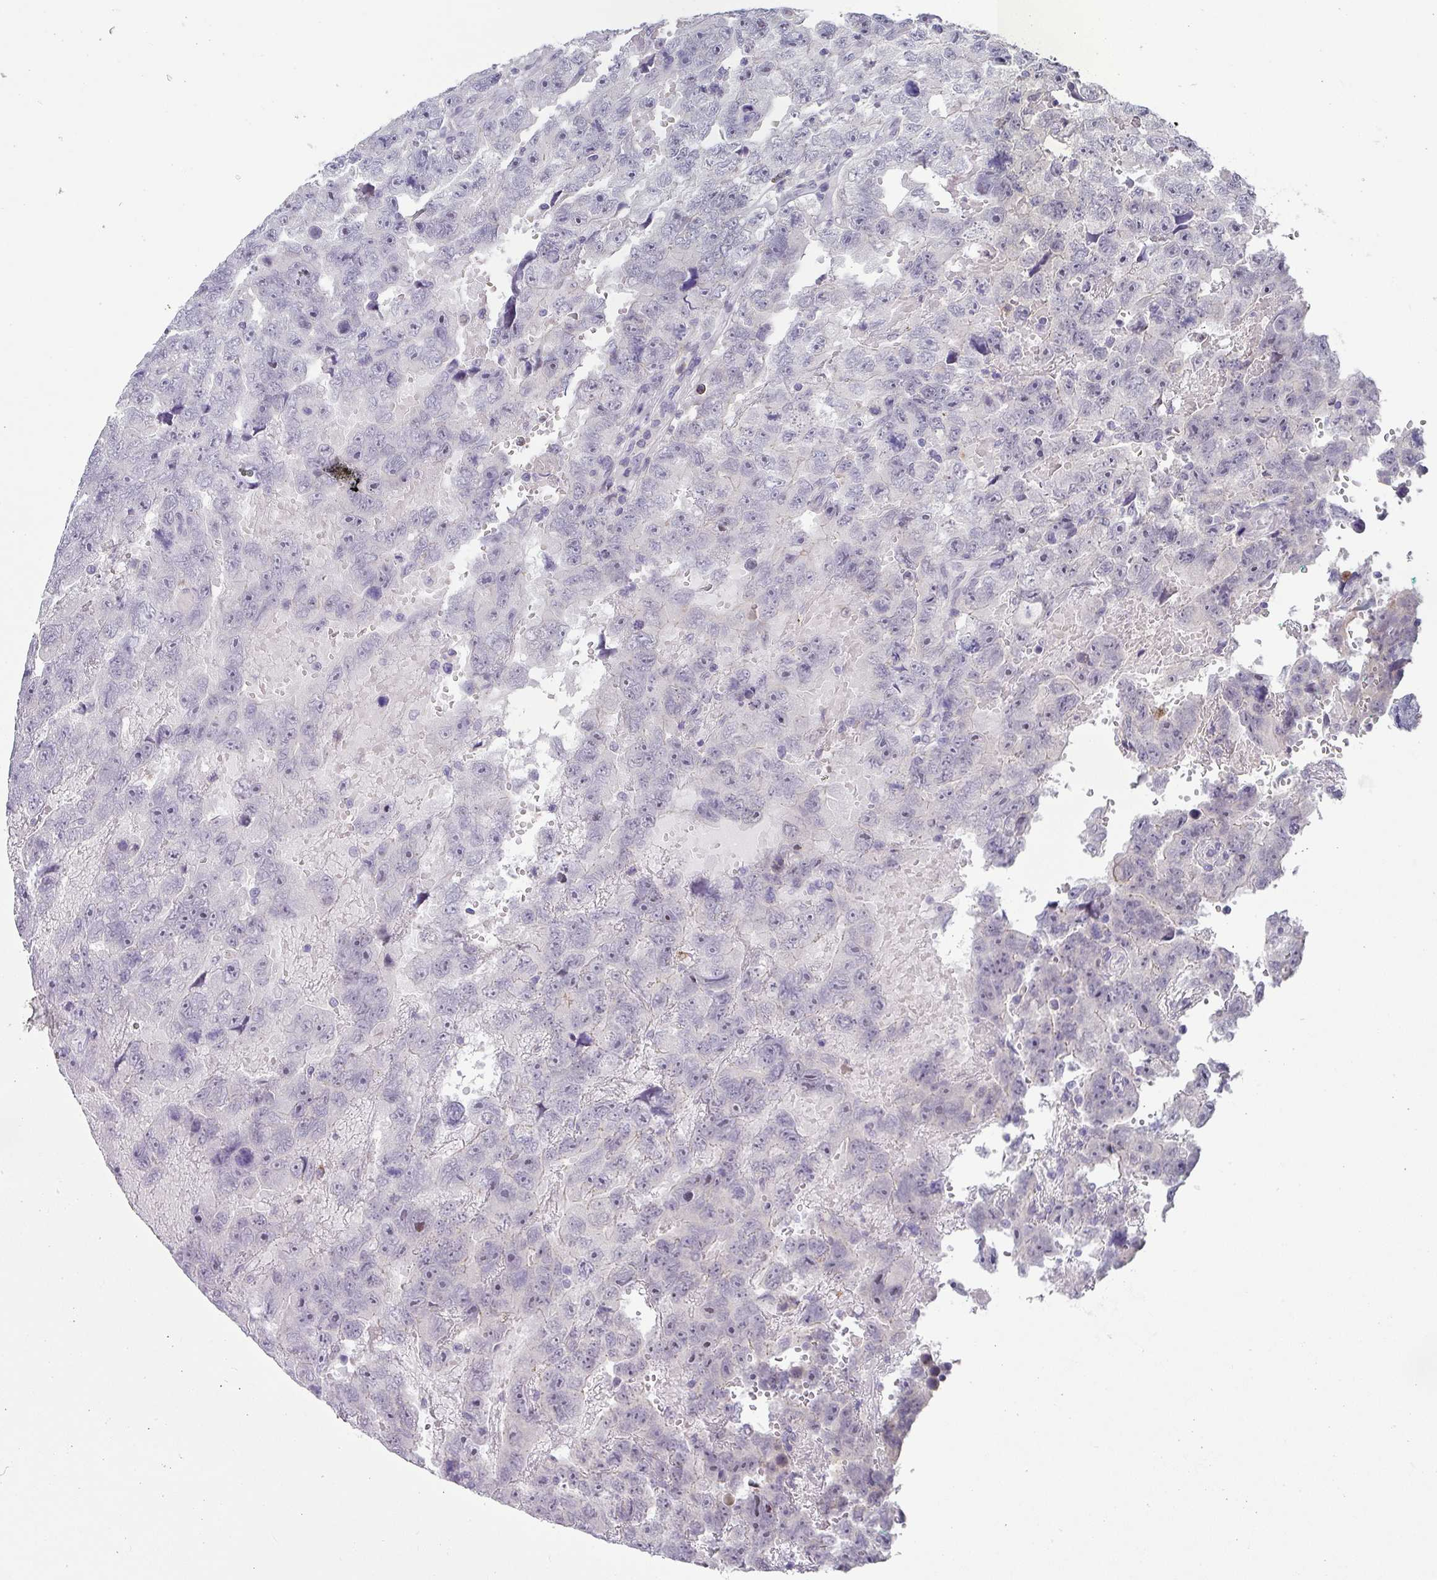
{"staining": {"intensity": "negative", "quantity": "none", "location": "none"}, "tissue": "testis cancer", "cell_type": "Tumor cells", "image_type": "cancer", "snomed": [{"axis": "morphology", "description": "Carcinoma, Embryonal, NOS"}, {"axis": "topography", "description": "Testis"}], "caption": "The histopathology image displays no significant expression in tumor cells of testis cancer (embryonal carcinoma).", "gene": "BTLA", "patient": {"sex": "male", "age": 45}}